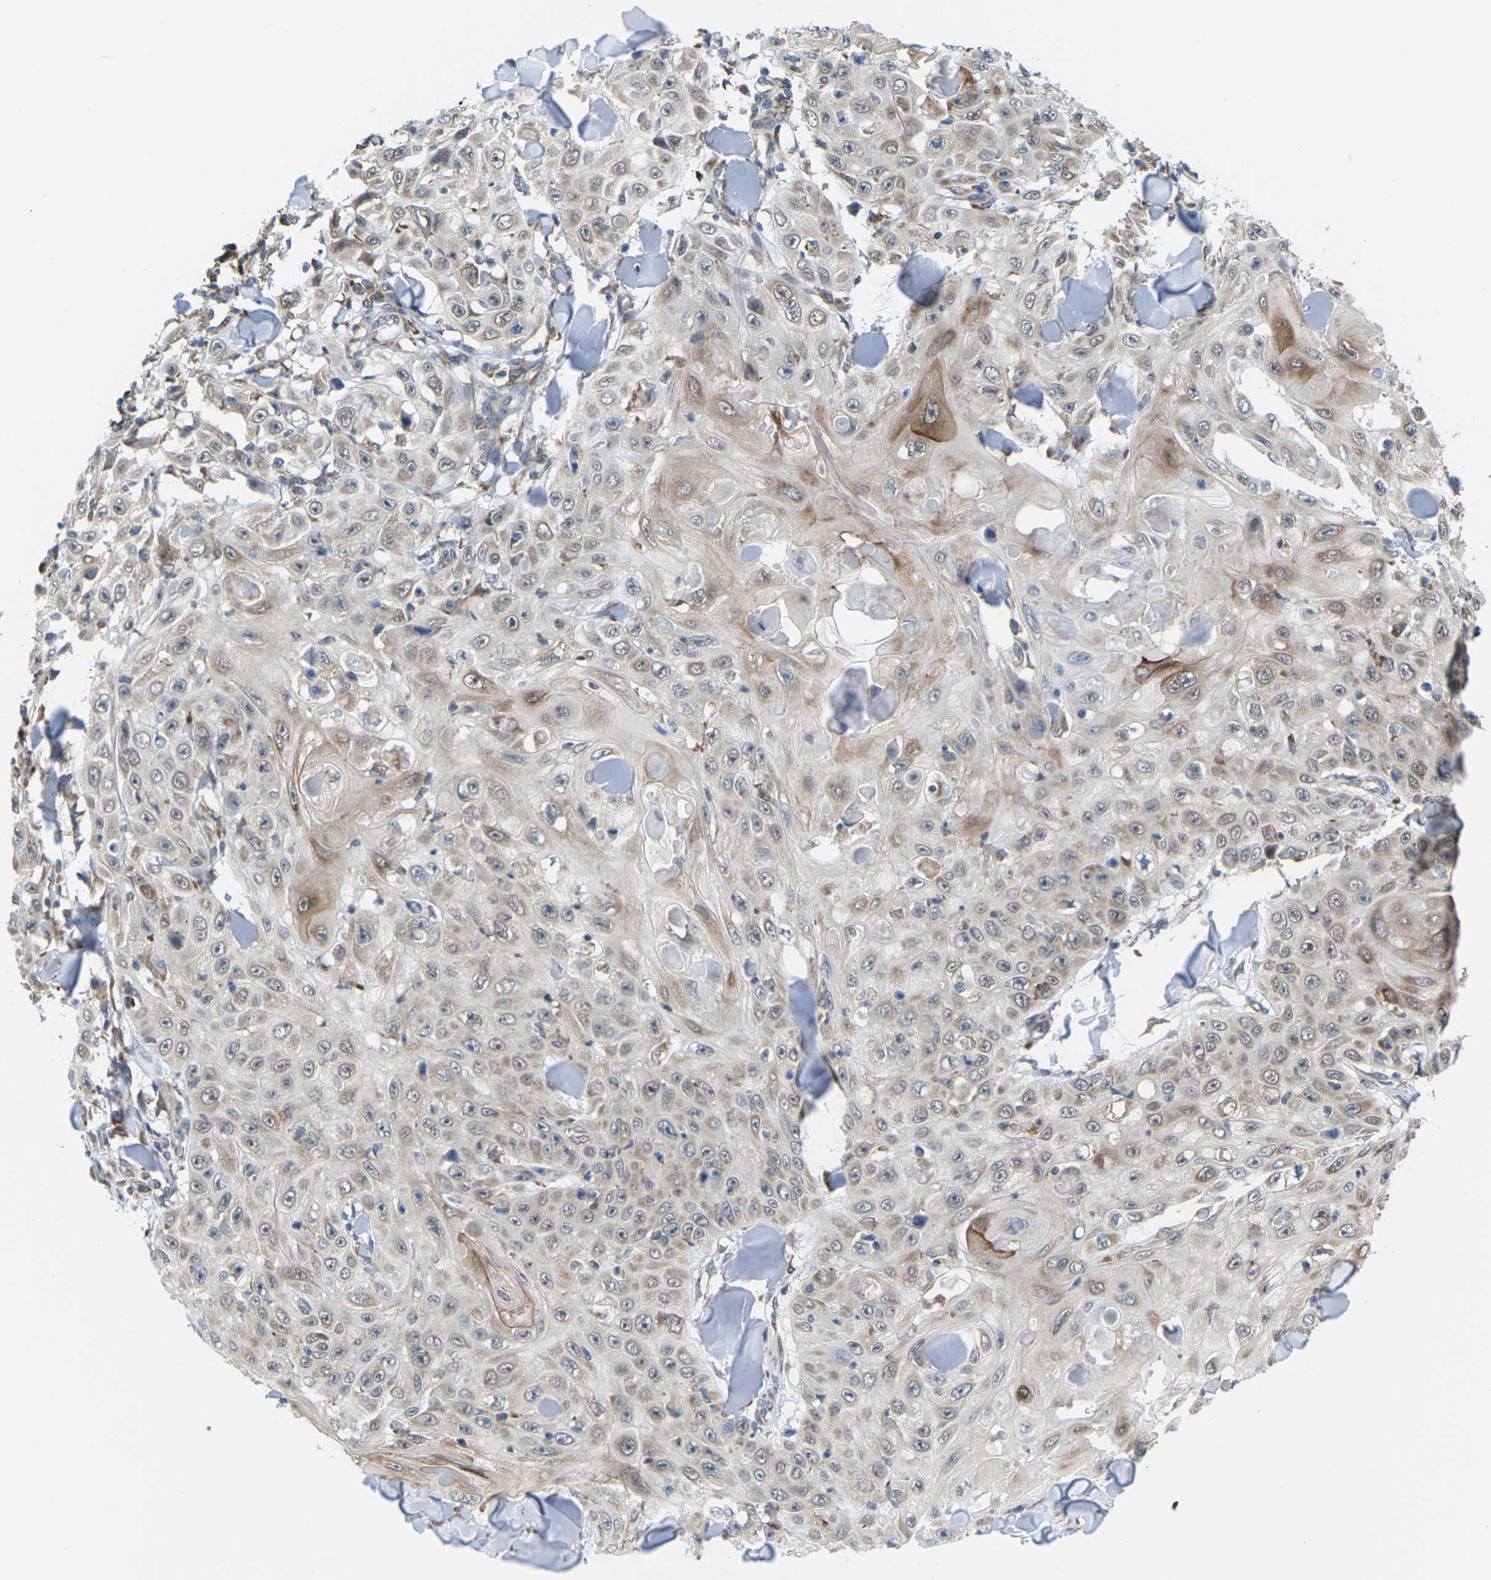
{"staining": {"intensity": "moderate", "quantity": "25%-75%", "location": "cytoplasmic/membranous"}, "tissue": "skin cancer", "cell_type": "Tumor cells", "image_type": "cancer", "snomed": [{"axis": "morphology", "description": "Squamous cell carcinoma, NOS"}, {"axis": "topography", "description": "Skin"}], "caption": "A histopathology image showing moderate cytoplasmic/membranous expression in approximately 25%-75% of tumor cells in skin cancer (squamous cell carcinoma), as visualized by brown immunohistochemical staining.", "gene": "PDZK1IP1", "patient": {"sex": "male", "age": 86}}